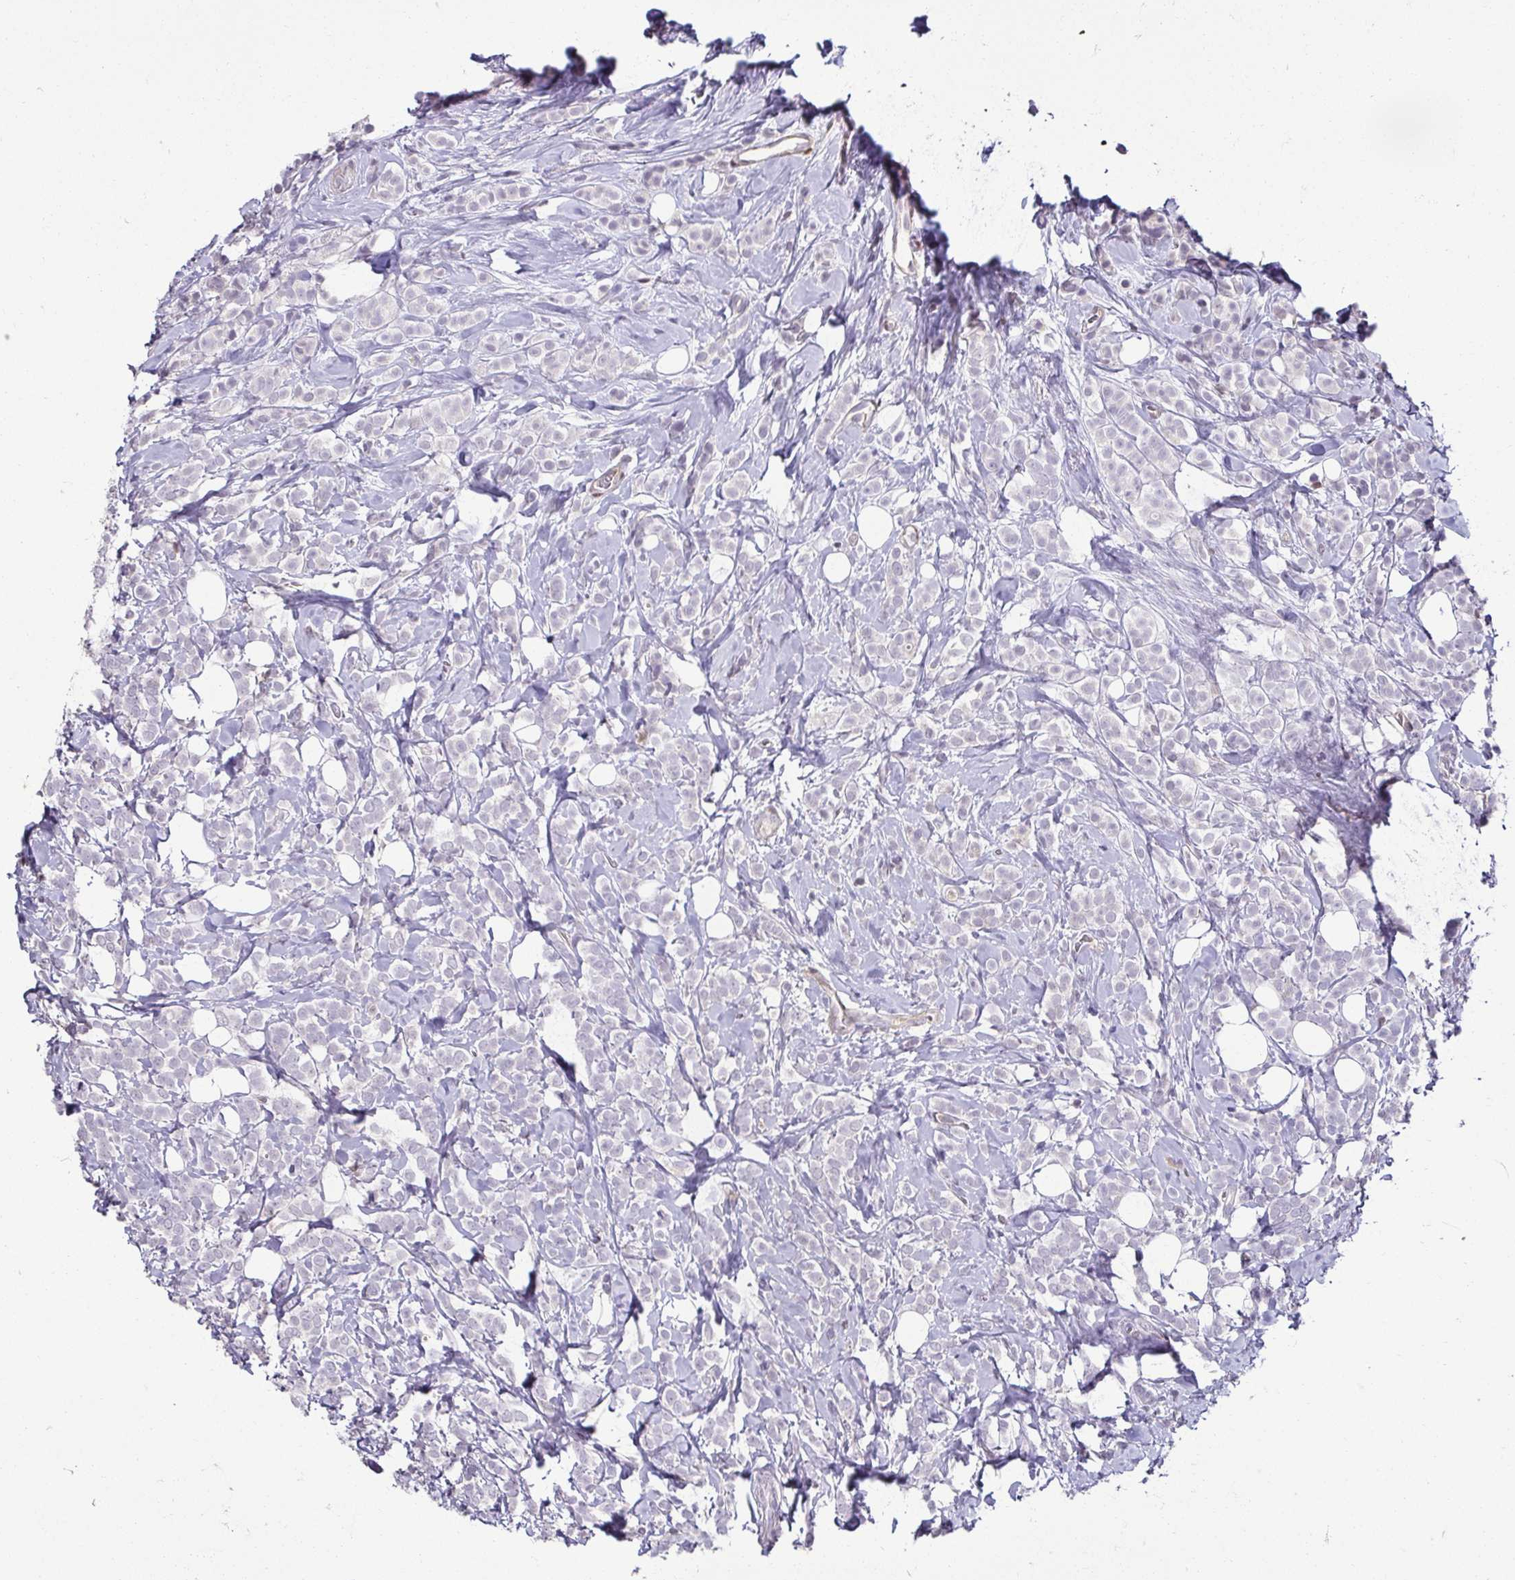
{"staining": {"intensity": "negative", "quantity": "none", "location": "none"}, "tissue": "breast cancer", "cell_type": "Tumor cells", "image_type": "cancer", "snomed": [{"axis": "morphology", "description": "Lobular carcinoma"}, {"axis": "topography", "description": "Breast"}], "caption": "This histopathology image is of breast lobular carcinoma stained with IHC to label a protein in brown with the nuclei are counter-stained blue. There is no positivity in tumor cells. (Brightfield microscopy of DAB (3,3'-diaminobenzidine) immunohistochemistry (IHC) at high magnification).", "gene": "HOPX", "patient": {"sex": "female", "age": 49}}